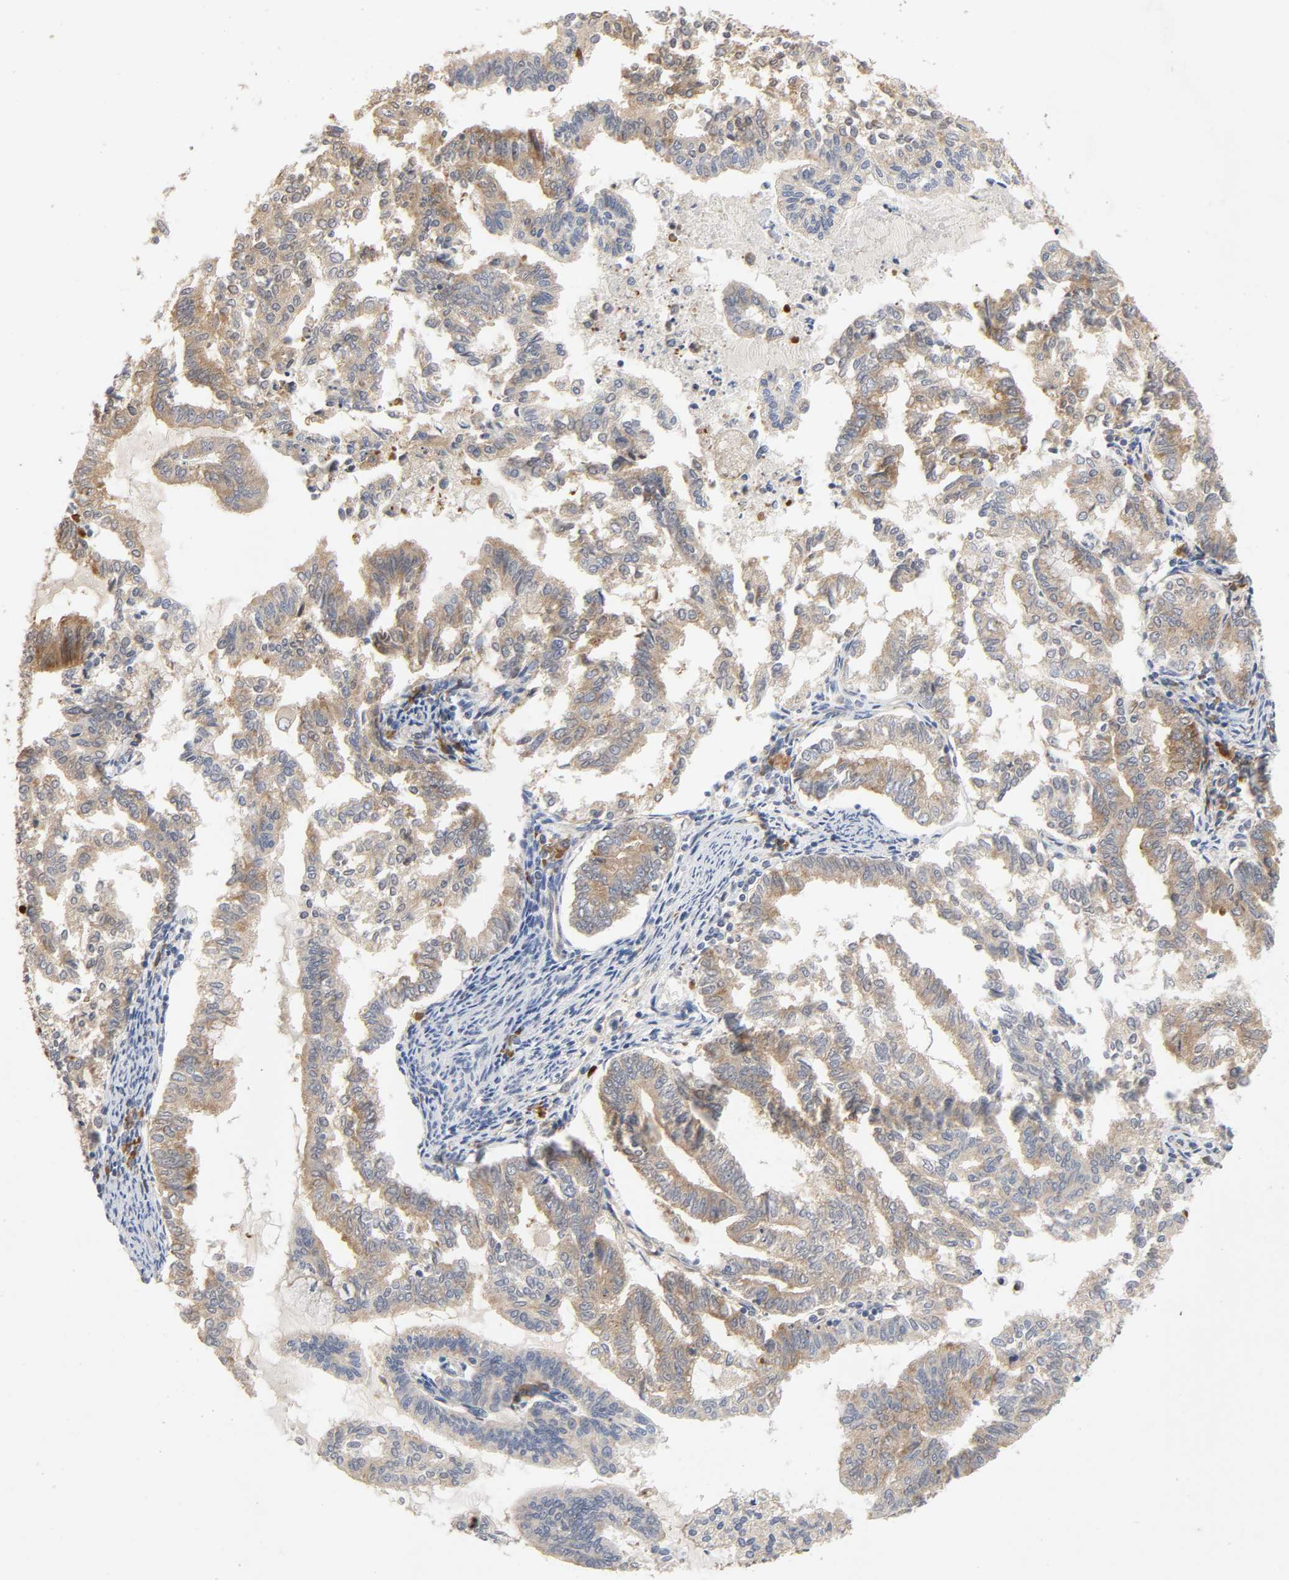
{"staining": {"intensity": "weak", "quantity": ">75%", "location": "cytoplasmic/membranous"}, "tissue": "endometrial cancer", "cell_type": "Tumor cells", "image_type": "cancer", "snomed": [{"axis": "morphology", "description": "Adenocarcinoma, NOS"}, {"axis": "topography", "description": "Endometrium"}], "caption": "Immunohistochemical staining of endometrial cancer reveals low levels of weak cytoplasmic/membranous staining in about >75% of tumor cells.", "gene": "SCHIP1", "patient": {"sex": "female", "age": 79}}